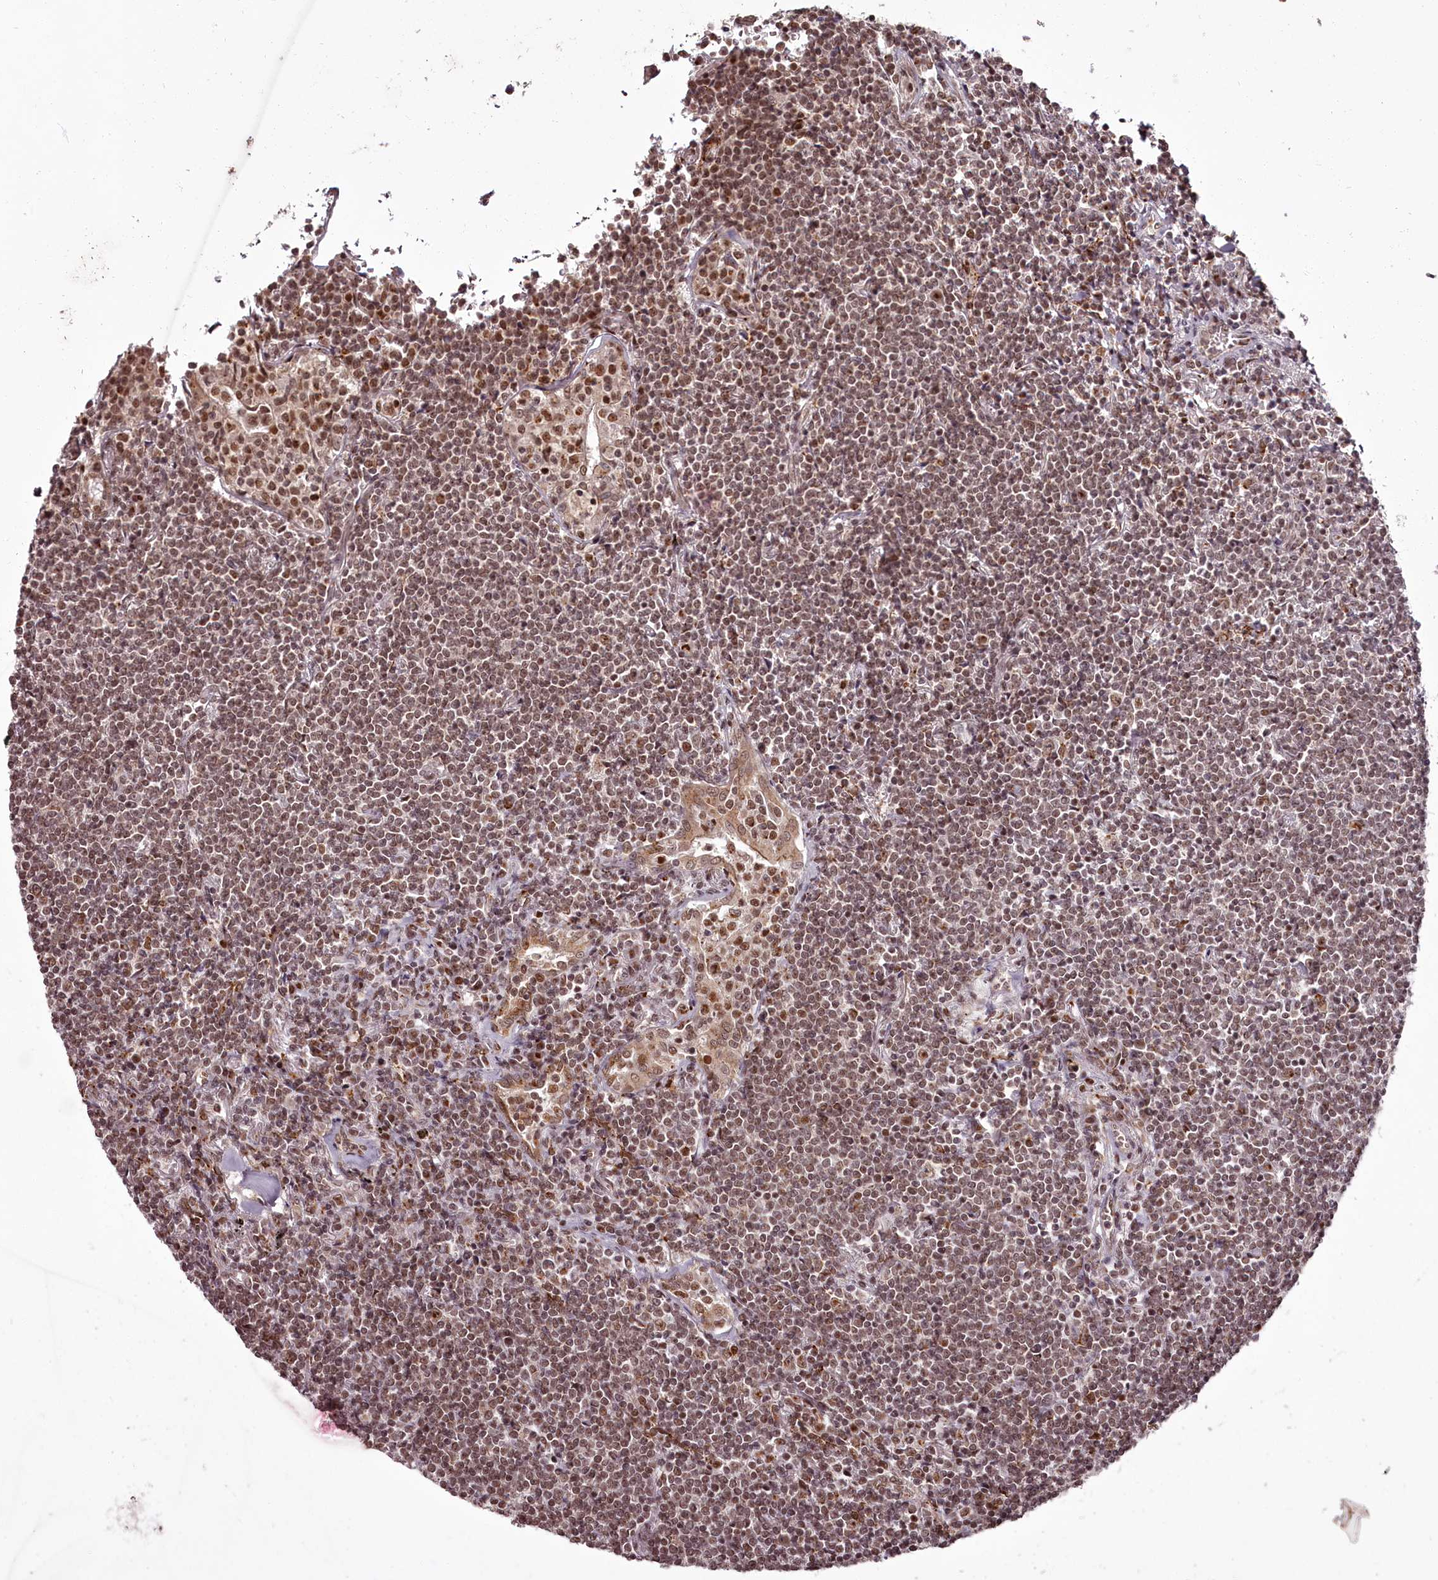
{"staining": {"intensity": "moderate", "quantity": ">75%", "location": "nuclear"}, "tissue": "lymphoma", "cell_type": "Tumor cells", "image_type": "cancer", "snomed": [{"axis": "morphology", "description": "Malignant lymphoma, non-Hodgkin's type, Low grade"}, {"axis": "topography", "description": "Lung"}], "caption": "This image reveals immunohistochemistry (IHC) staining of human lymphoma, with medium moderate nuclear staining in approximately >75% of tumor cells.", "gene": "CEP83", "patient": {"sex": "female", "age": 71}}